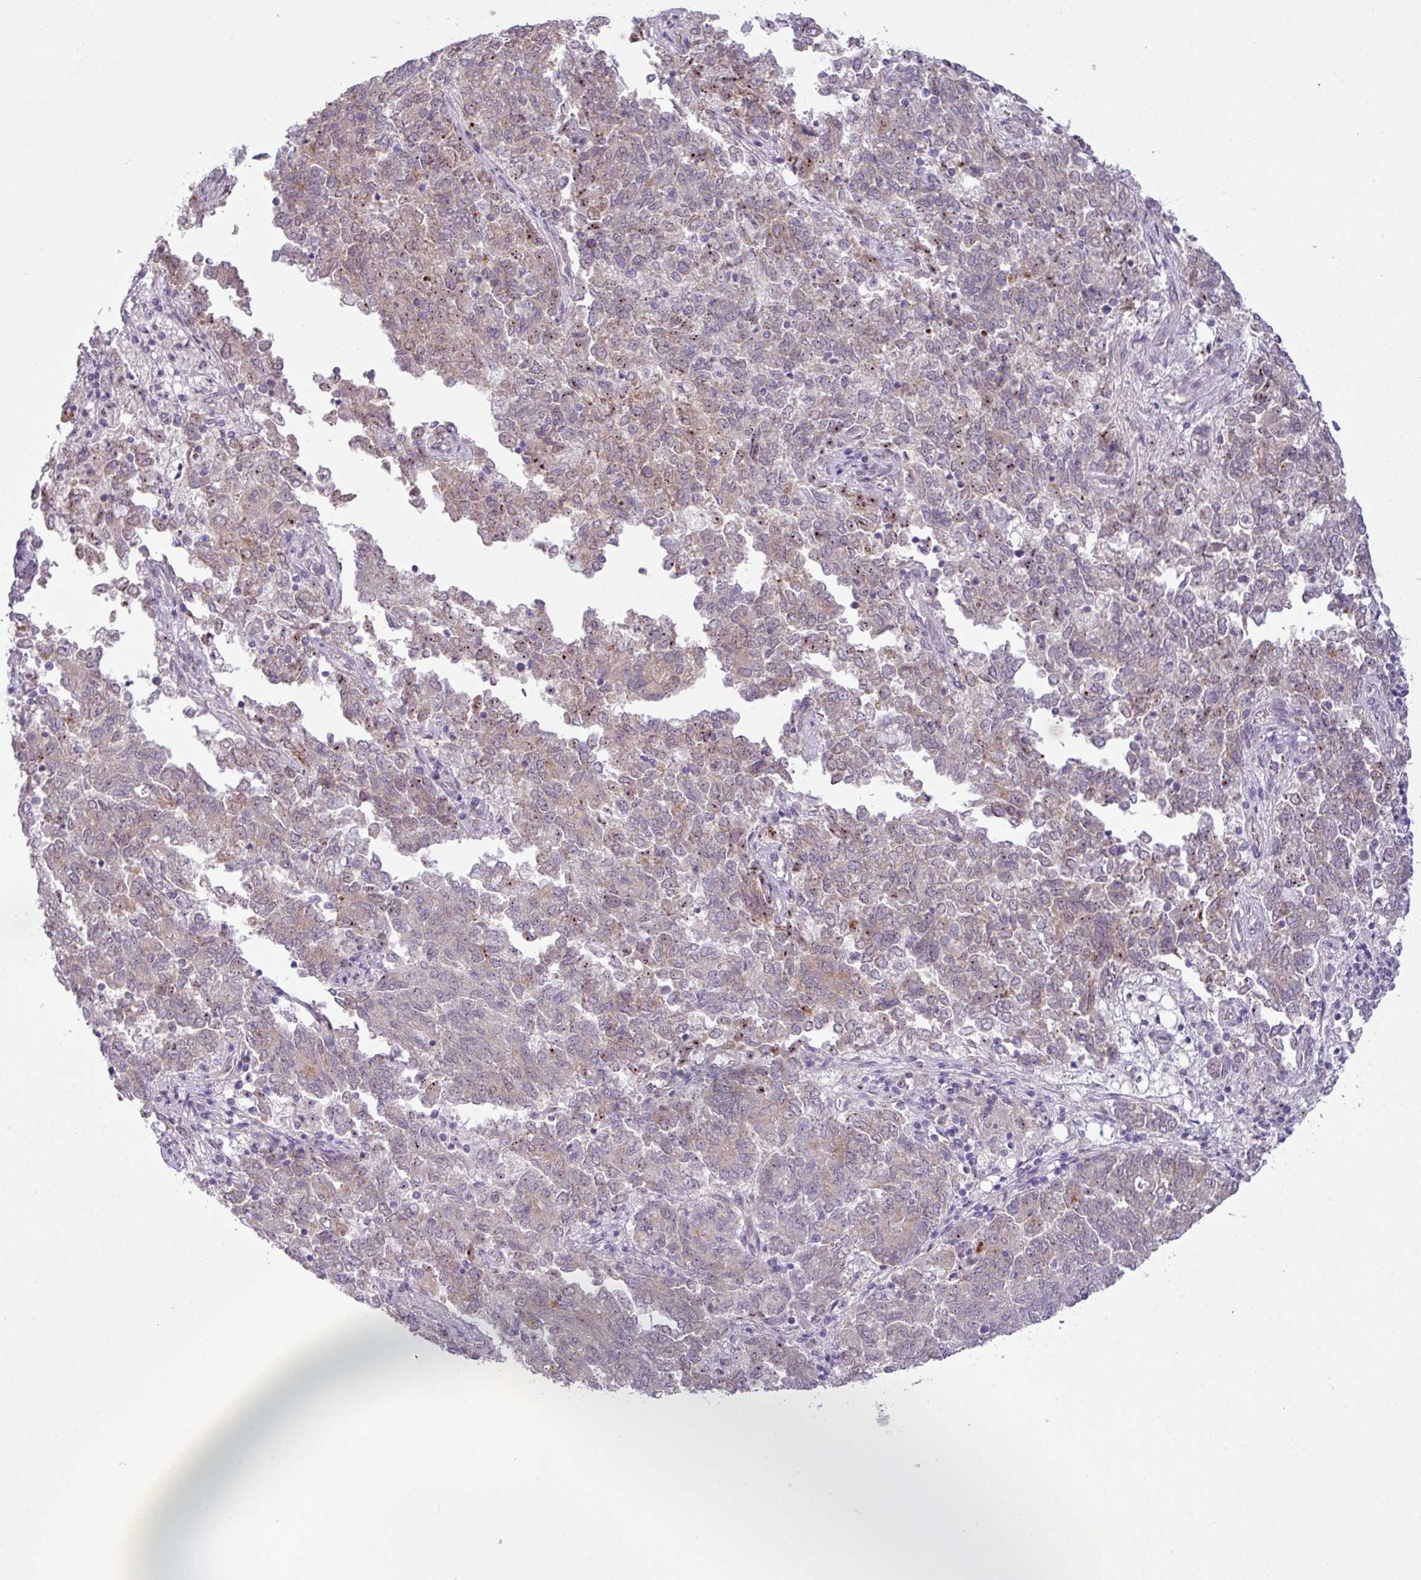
{"staining": {"intensity": "weak", "quantity": "25%-75%", "location": "cytoplasmic/membranous"}, "tissue": "endometrial cancer", "cell_type": "Tumor cells", "image_type": "cancer", "snomed": [{"axis": "morphology", "description": "Adenocarcinoma, NOS"}, {"axis": "topography", "description": "Endometrium"}], "caption": "Immunohistochemistry (IHC) histopathology image of human adenocarcinoma (endometrial) stained for a protein (brown), which displays low levels of weak cytoplasmic/membranous expression in approximately 25%-75% of tumor cells.", "gene": "MAK16", "patient": {"sex": "female", "age": 80}}